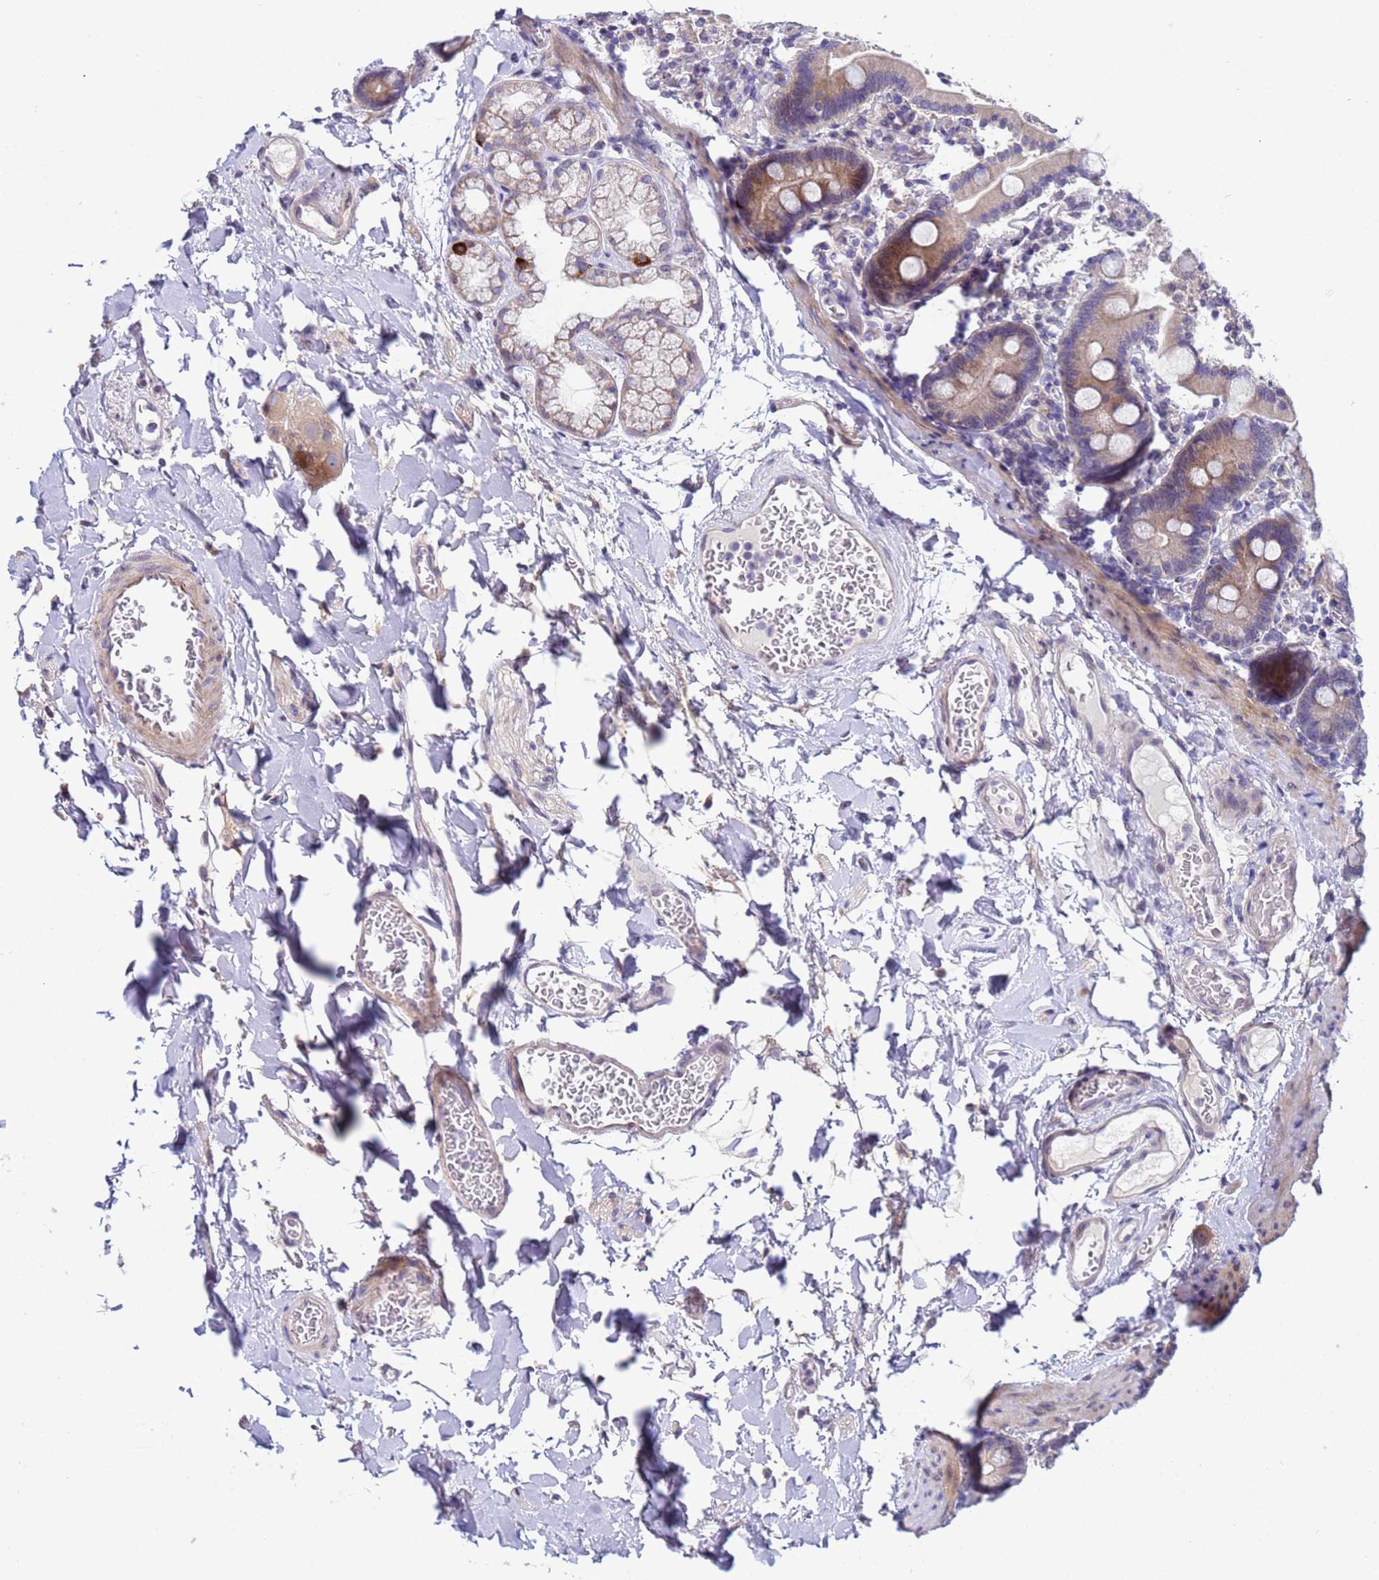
{"staining": {"intensity": "moderate", "quantity": "<25%", "location": "cytoplasmic/membranous"}, "tissue": "duodenum", "cell_type": "Glandular cells", "image_type": "normal", "snomed": [{"axis": "morphology", "description": "Normal tissue, NOS"}, {"axis": "topography", "description": "Duodenum"}], "caption": "This is a histology image of immunohistochemistry staining of benign duodenum, which shows moderate staining in the cytoplasmic/membranous of glandular cells.", "gene": "IGSF11", "patient": {"sex": "male", "age": 55}}